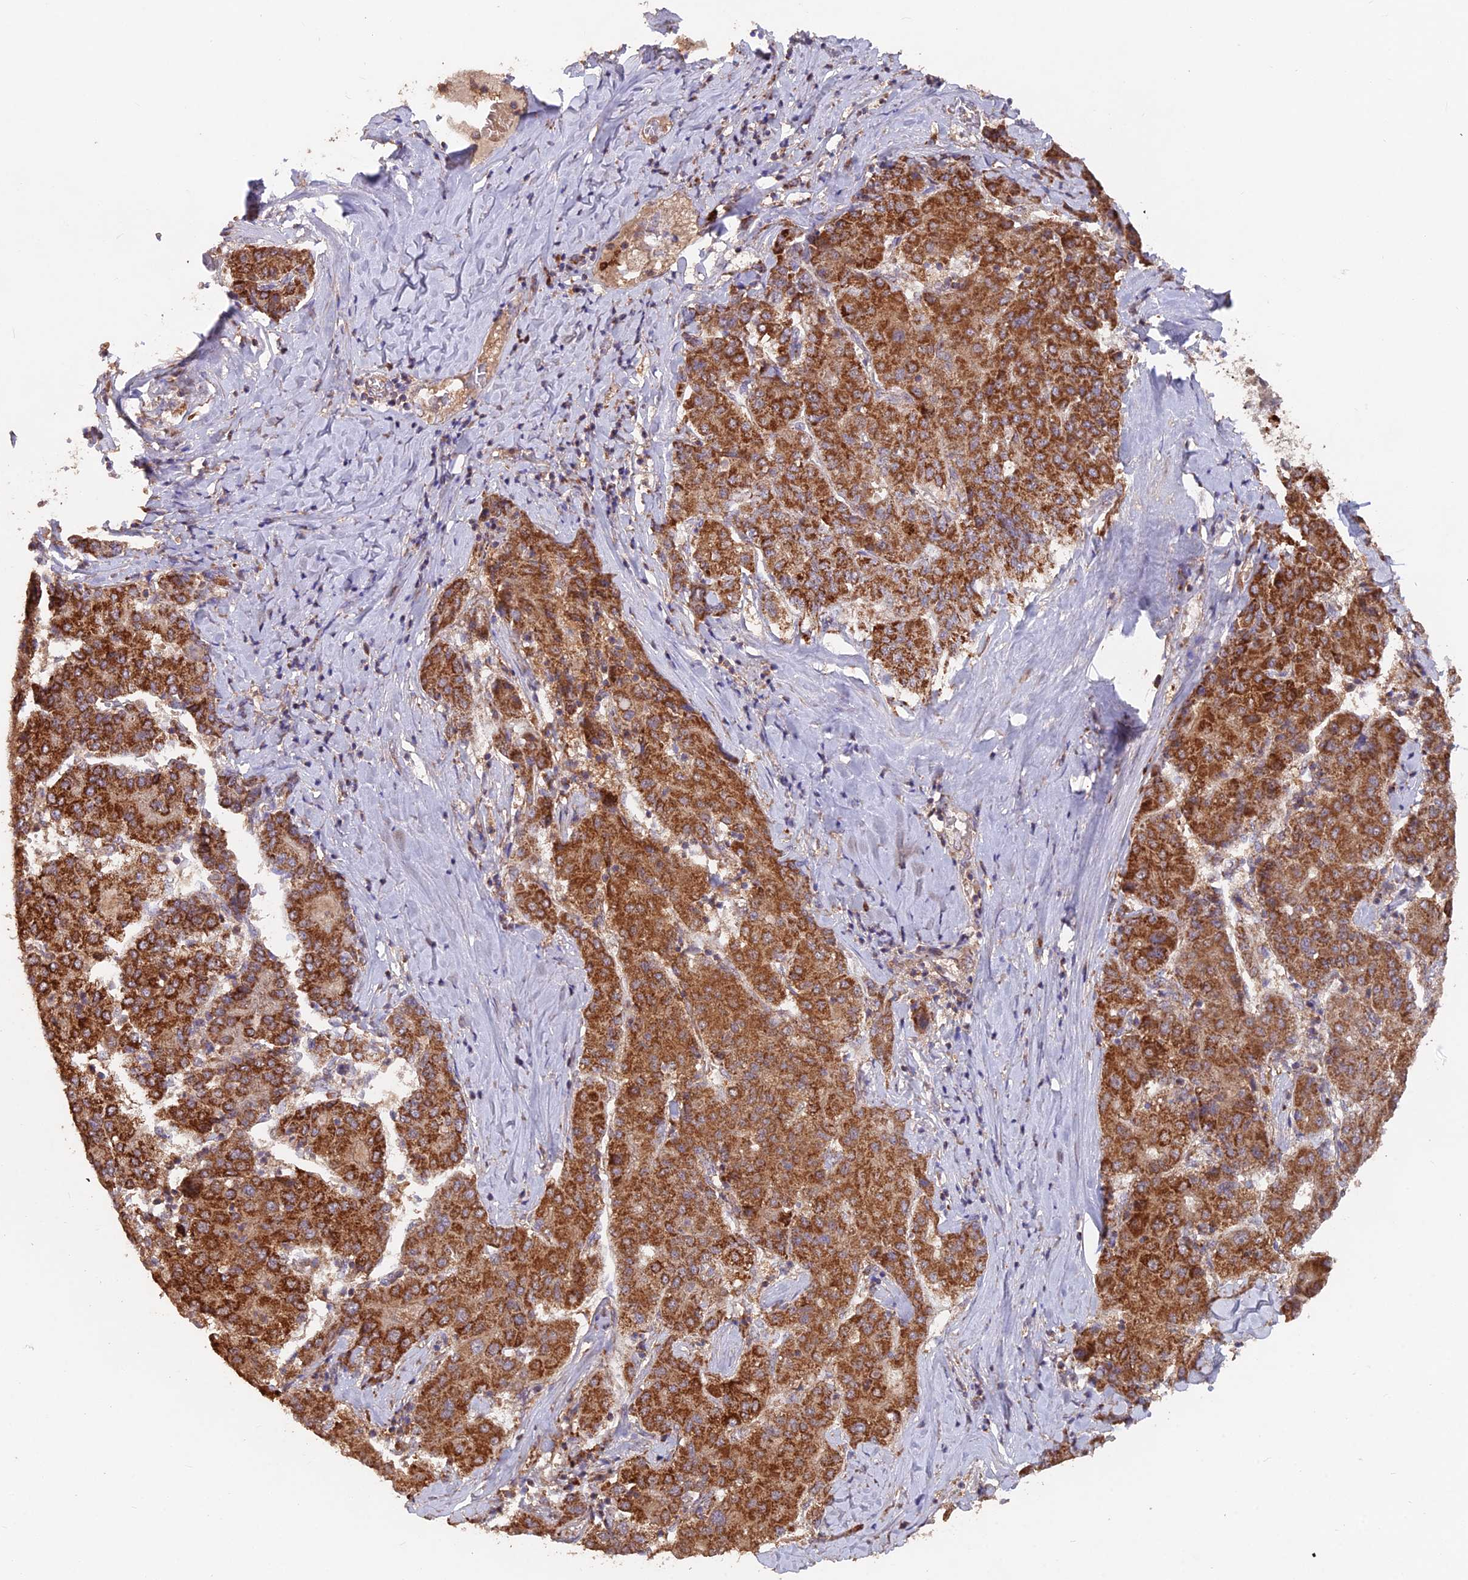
{"staining": {"intensity": "strong", "quantity": ">75%", "location": "cytoplasmic/membranous"}, "tissue": "liver cancer", "cell_type": "Tumor cells", "image_type": "cancer", "snomed": [{"axis": "morphology", "description": "Carcinoma, Hepatocellular, NOS"}, {"axis": "topography", "description": "Liver"}], "caption": "Human liver cancer (hepatocellular carcinoma) stained for a protein (brown) exhibits strong cytoplasmic/membranous positive positivity in about >75% of tumor cells.", "gene": "IFT22", "patient": {"sex": "male", "age": 65}}